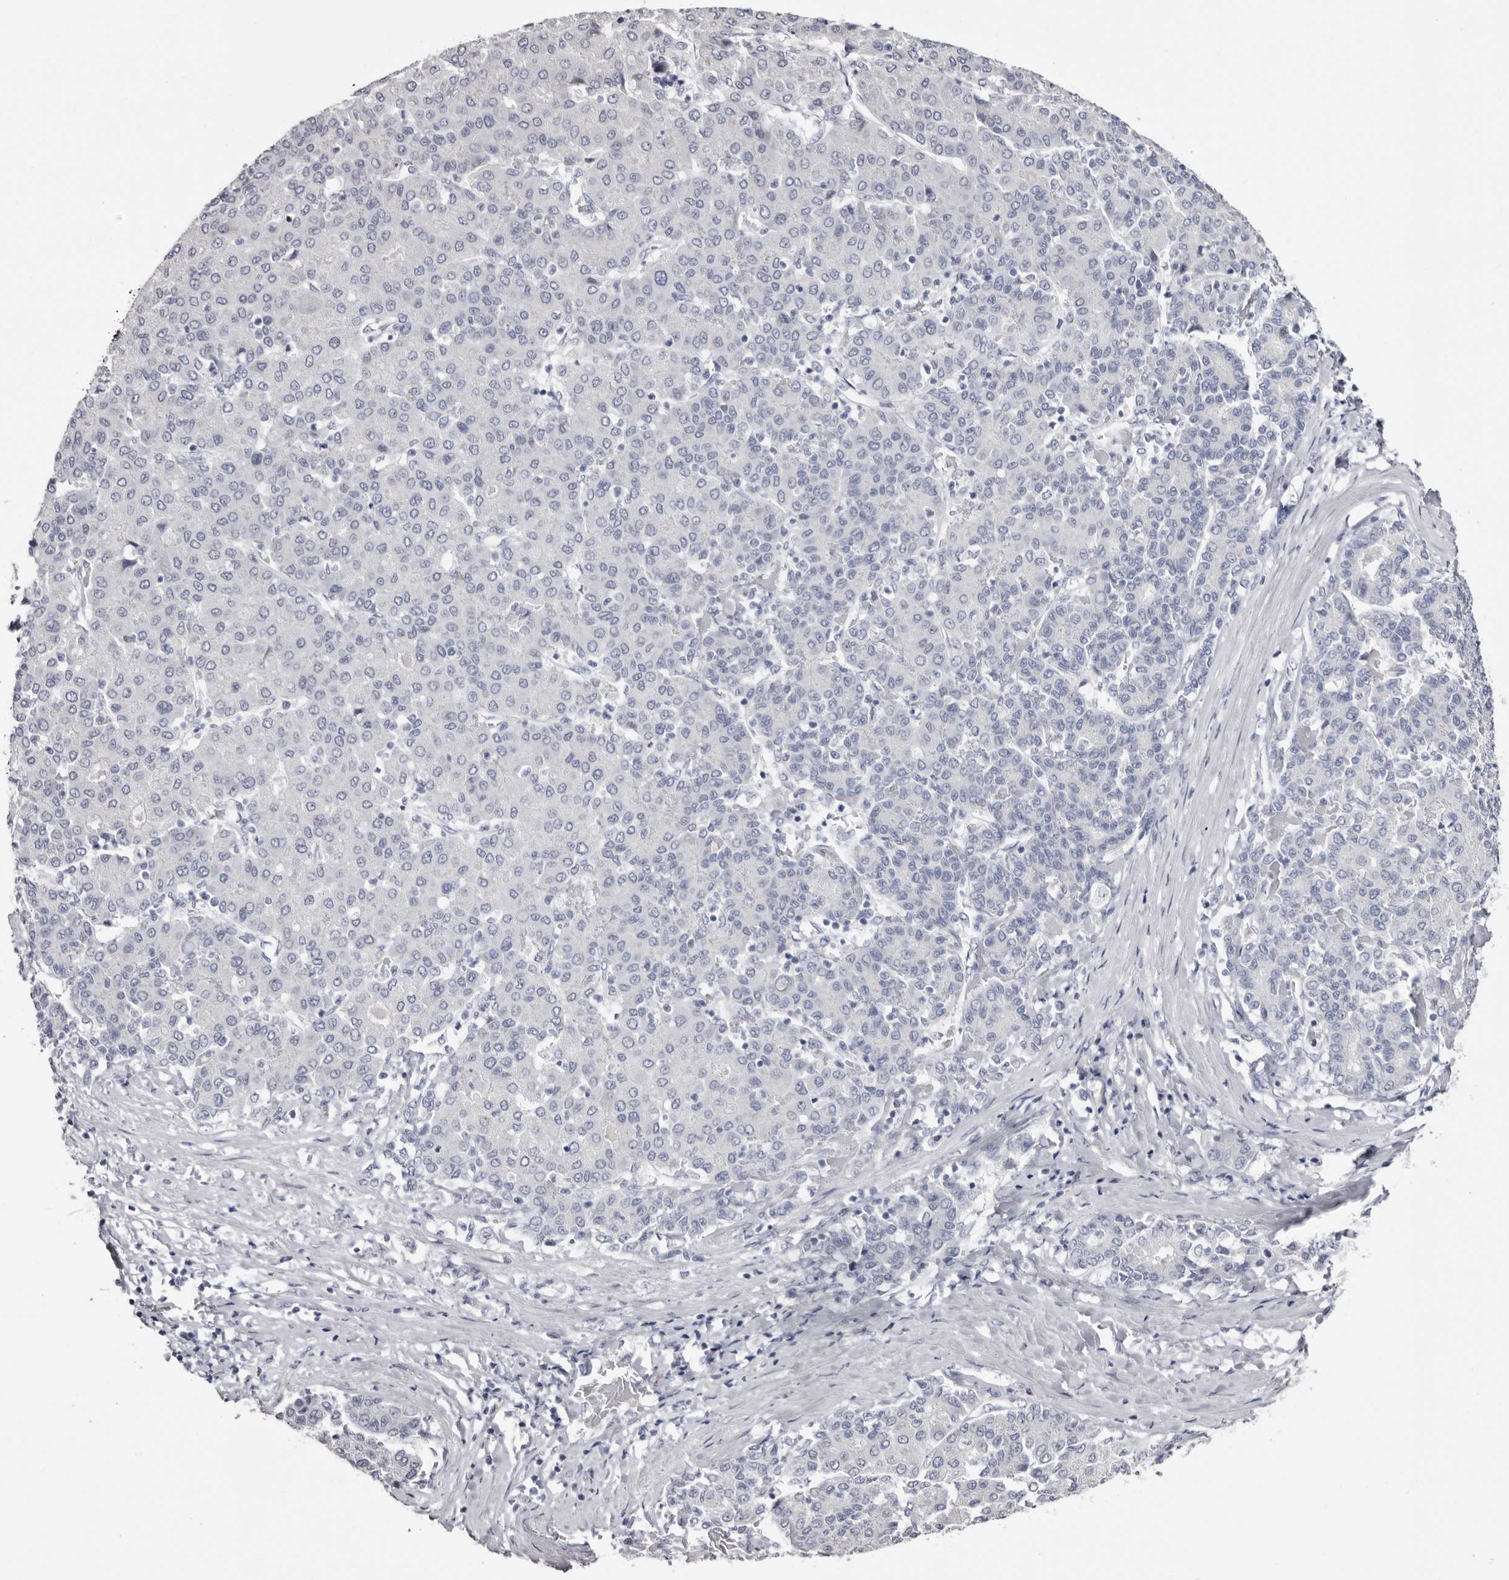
{"staining": {"intensity": "negative", "quantity": "none", "location": "none"}, "tissue": "liver cancer", "cell_type": "Tumor cells", "image_type": "cancer", "snomed": [{"axis": "morphology", "description": "Carcinoma, Hepatocellular, NOS"}, {"axis": "topography", "description": "Liver"}], "caption": "Tumor cells show no significant protein expression in liver cancer.", "gene": "CASQ1", "patient": {"sex": "male", "age": 65}}